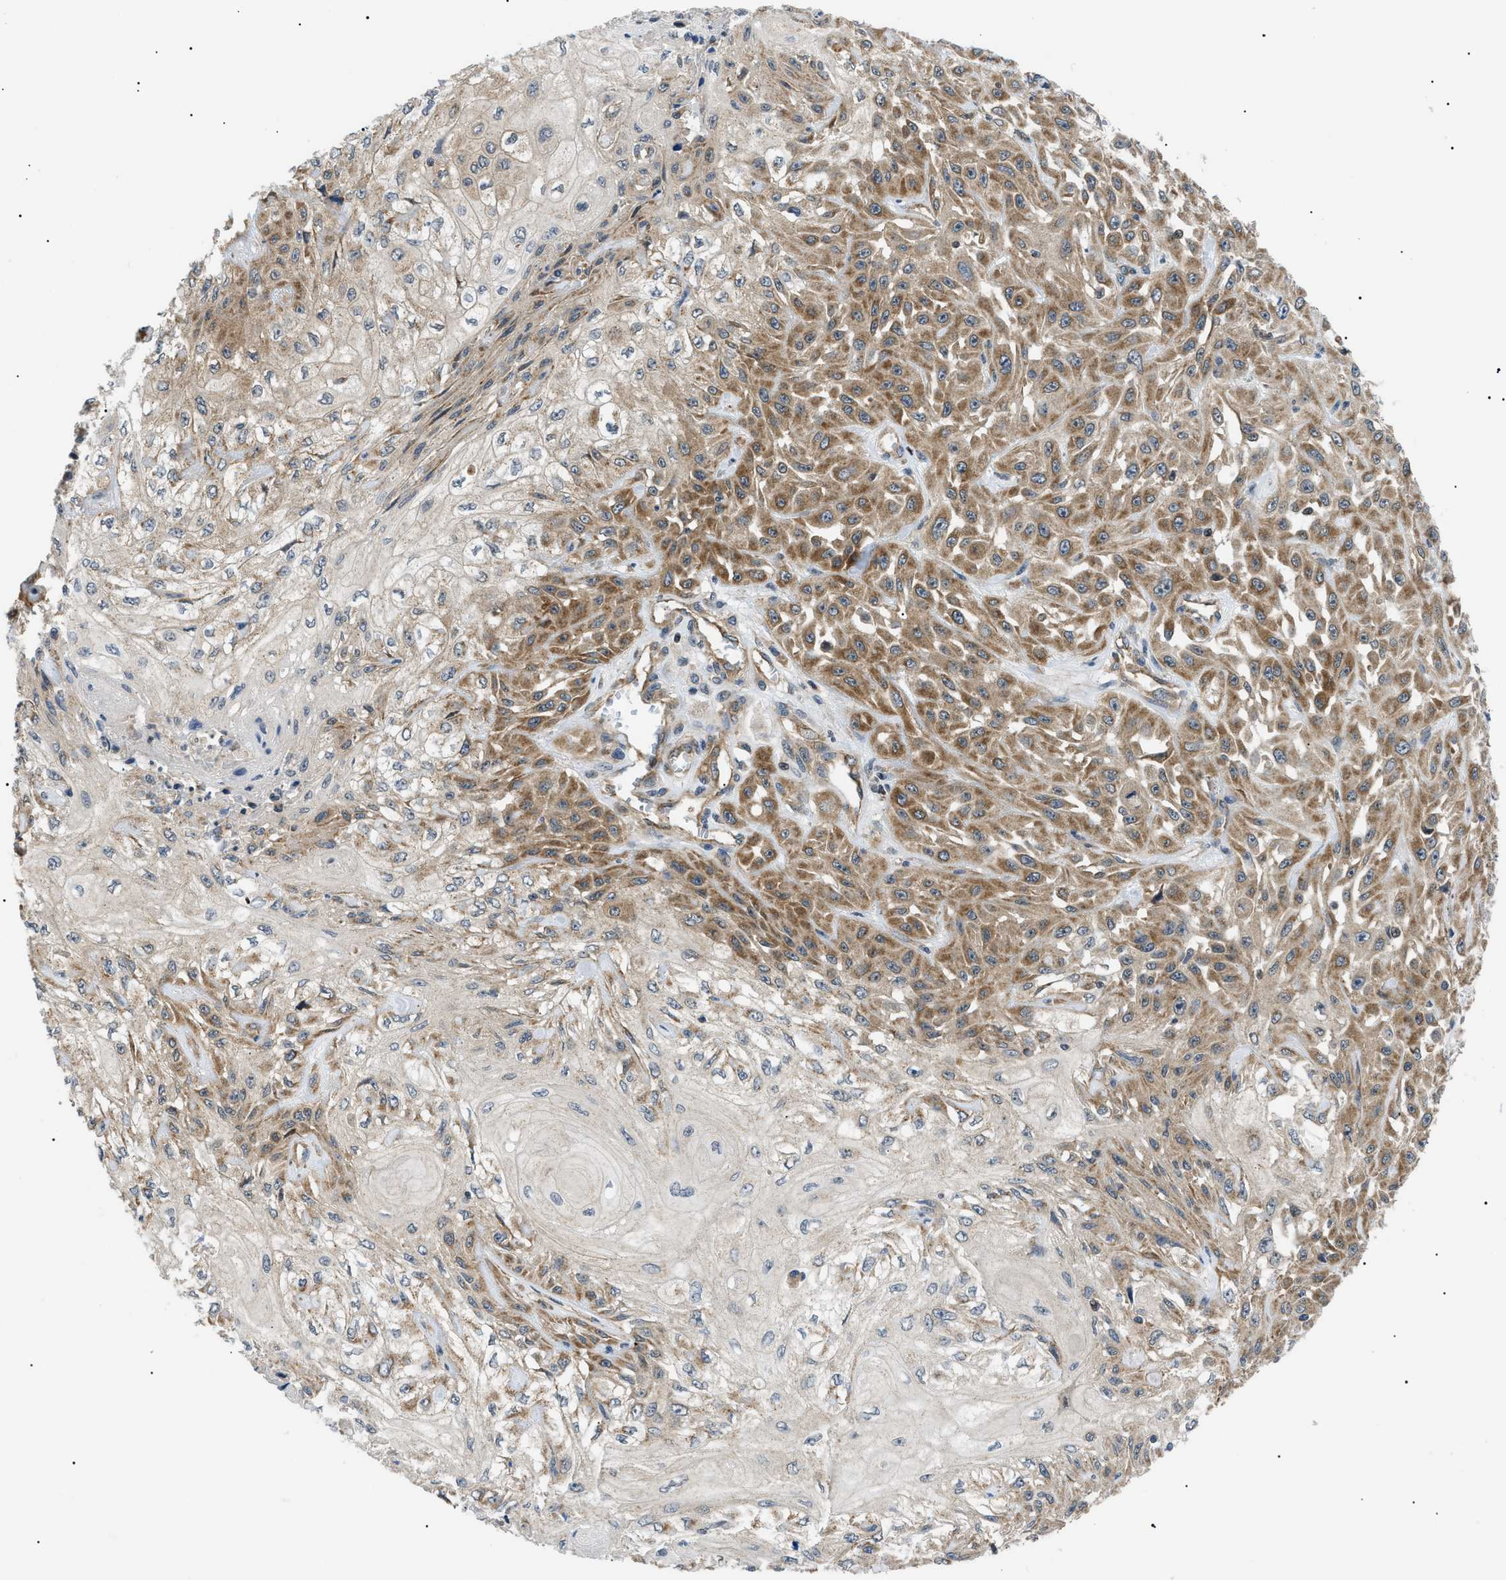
{"staining": {"intensity": "moderate", "quantity": ">75%", "location": "cytoplasmic/membranous"}, "tissue": "skin cancer", "cell_type": "Tumor cells", "image_type": "cancer", "snomed": [{"axis": "morphology", "description": "Squamous cell carcinoma, NOS"}, {"axis": "morphology", "description": "Squamous cell carcinoma, metastatic, NOS"}, {"axis": "topography", "description": "Skin"}, {"axis": "topography", "description": "Lymph node"}], "caption": "This photomicrograph displays skin metastatic squamous cell carcinoma stained with immunohistochemistry to label a protein in brown. The cytoplasmic/membranous of tumor cells show moderate positivity for the protein. Nuclei are counter-stained blue.", "gene": "SRPK1", "patient": {"sex": "male", "age": 75}}